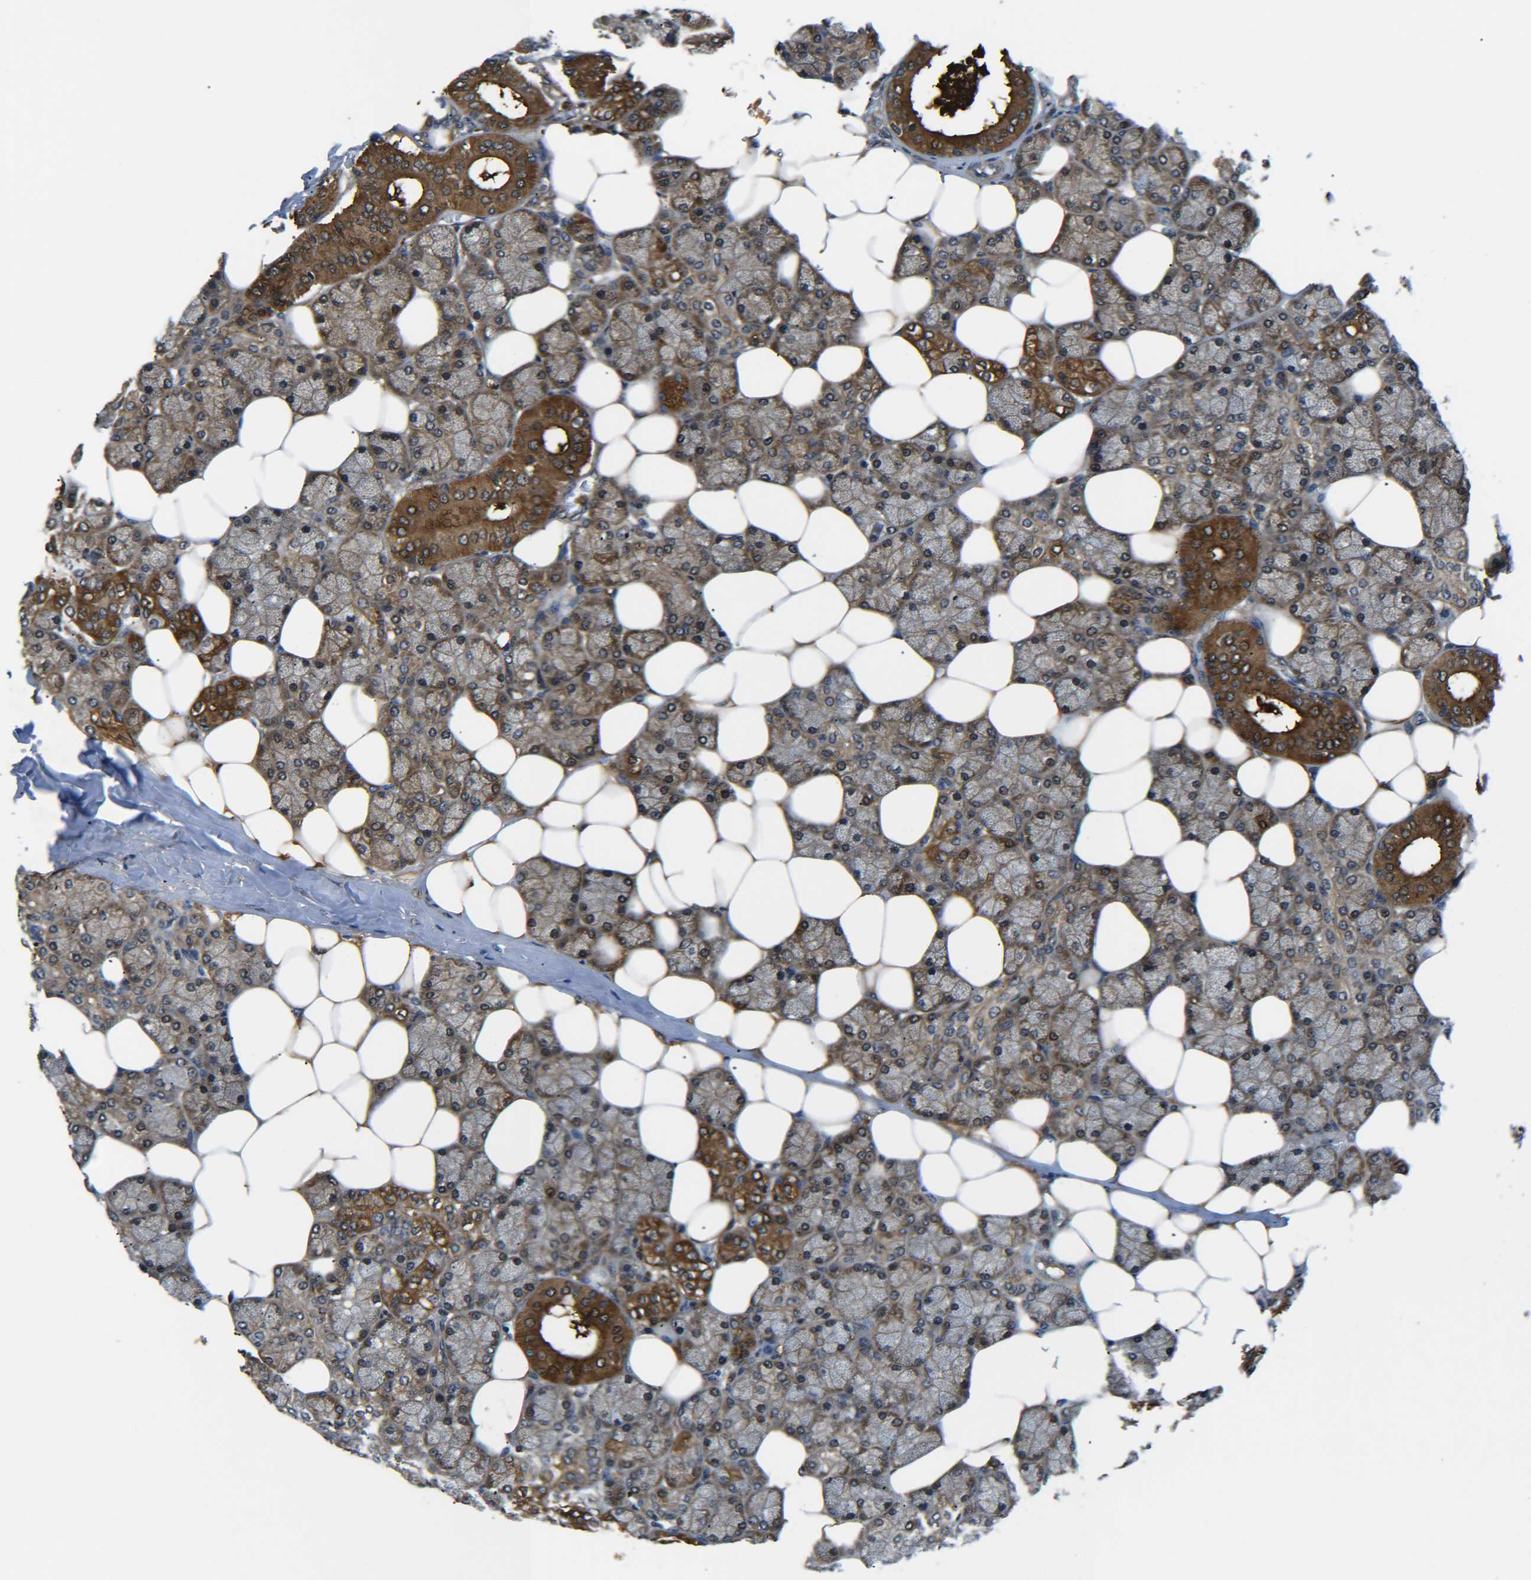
{"staining": {"intensity": "weak", "quantity": ">75%", "location": "cytoplasmic/membranous"}, "tissue": "head and neck cancer", "cell_type": "Tumor cells", "image_type": "cancer", "snomed": [{"axis": "morphology", "description": "Normal tissue, NOS"}, {"axis": "morphology", "description": "Adenocarcinoma, NOS"}, {"axis": "topography", "description": "Salivary gland"}, {"axis": "topography", "description": "Head-Neck"}], "caption": "Immunohistochemical staining of head and neck cancer (adenocarcinoma) reveals low levels of weak cytoplasmic/membranous expression in approximately >75% of tumor cells. Using DAB (brown) and hematoxylin (blue) stains, captured at high magnification using brightfield microscopy.", "gene": "PREB", "patient": {"sex": "male", "age": 80}}